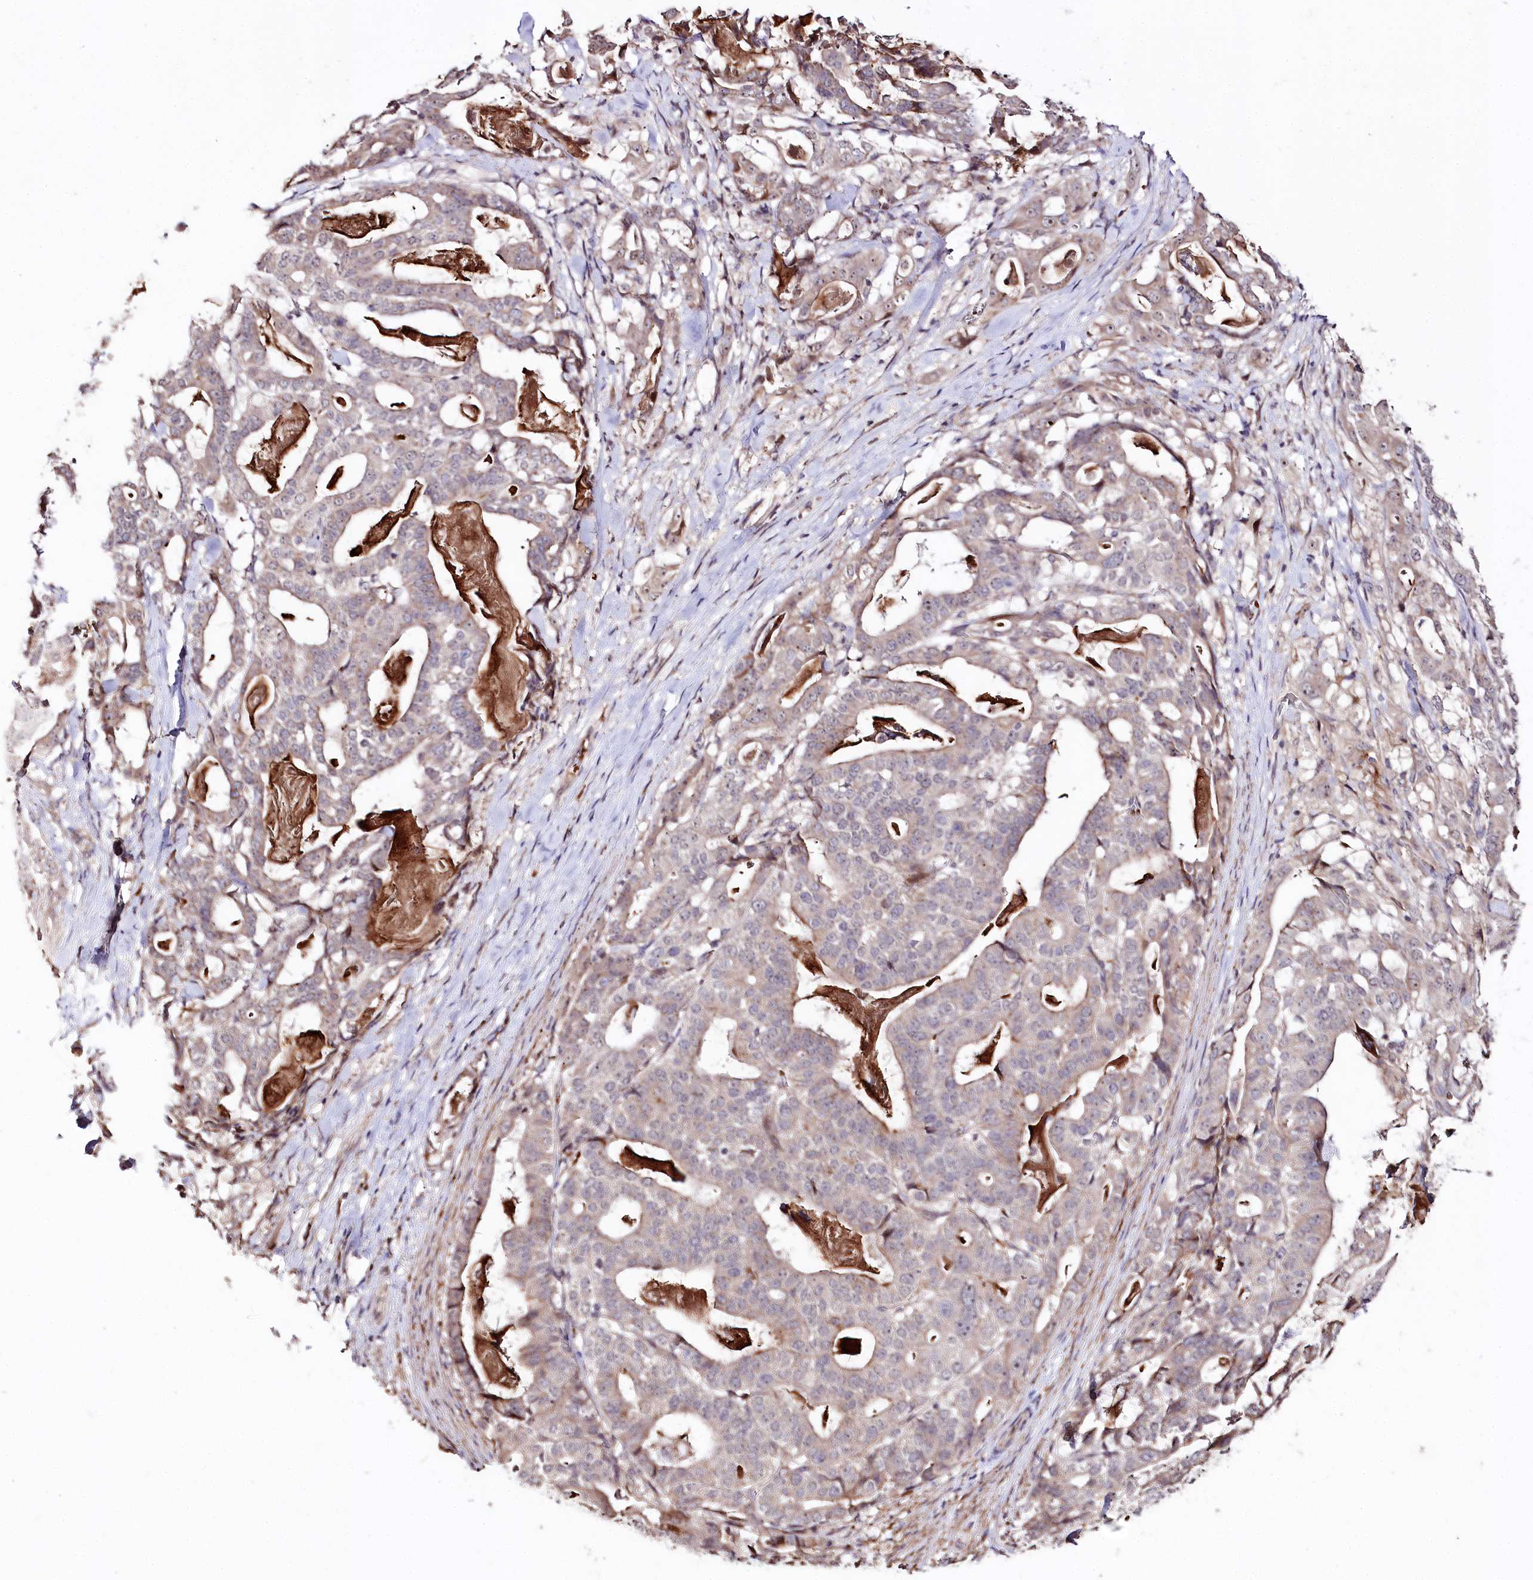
{"staining": {"intensity": "weak", "quantity": "<25%", "location": "cytoplasmic/membranous"}, "tissue": "stomach cancer", "cell_type": "Tumor cells", "image_type": "cancer", "snomed": [{"axis": "morphology", "description": "Adenocarcinoma, NOS"}, {"axis": "topography", "description": "Stomach"}], "caption": "The immunohistochemistry (IHC) image has no significant staining in tumor cells of adenocarcinoma (stomach) tissue.", "gene": "DMP1", "patient": {"sex": "male", "age": 48}}